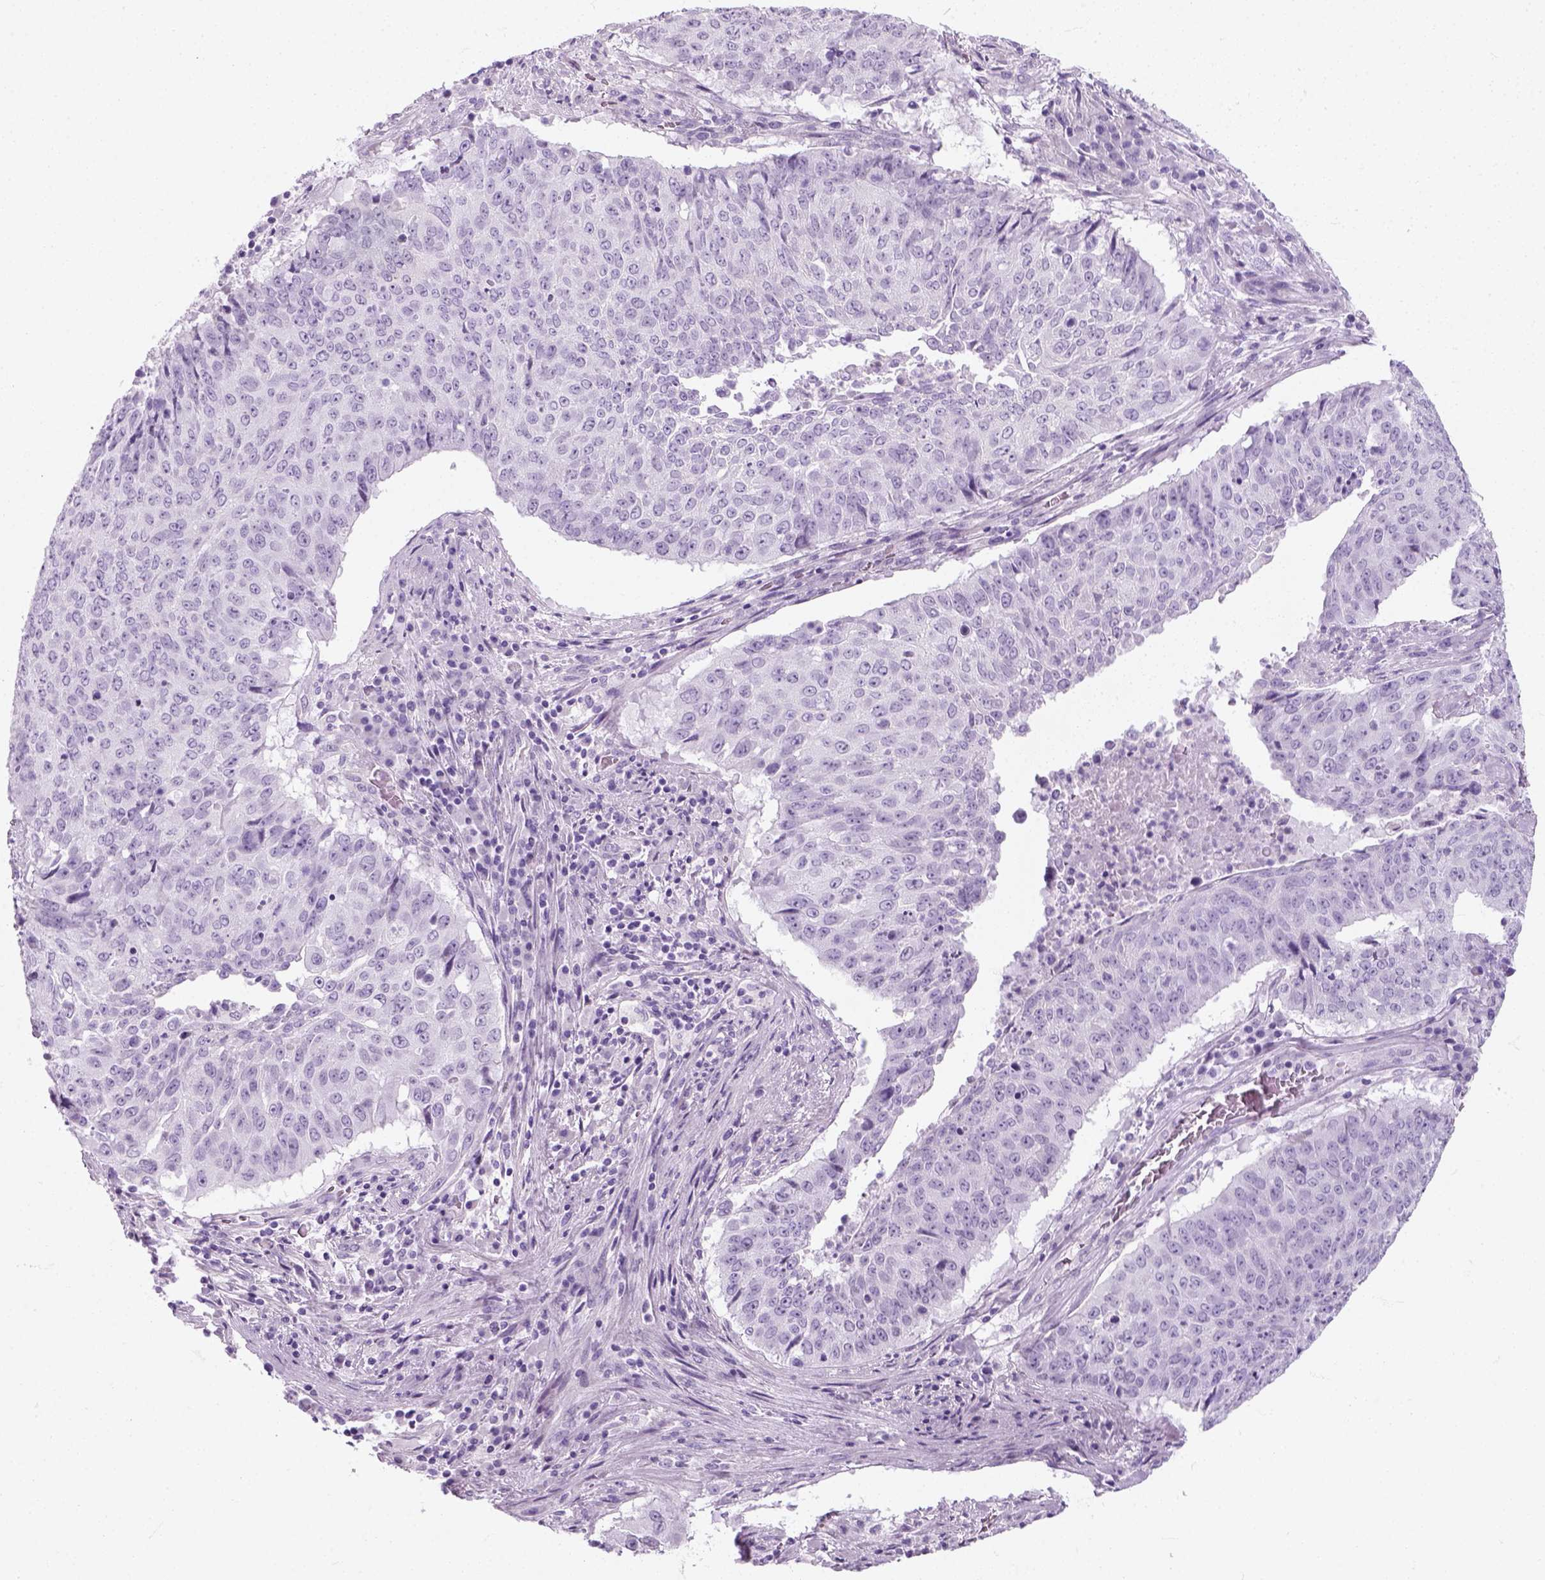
{"staining": {"intensity": "negative", "quantity": "none", "location": "none"}, "tissue": "lung cancer", "cell_type": "Tumor cells", "image_type": "cancer", "snomed": [{"axis": "morphology", "description": "Normal tissue, NOS"}, {"axis": "morphology", "description": "Squamous cell carcinoma, NOS"}, {"axis": "topography", "description": "Bronchus"}, {"axis": "topography", "description": "Lung"}], "caption": "Immunohistochemical staining of human lung squamous cell carcinoma reveals no significant staining in tumor cells. Brightfield microscopy of immunohistochemistry (IHC) stained with DAB (3,3'-diaminobenzidine) (brown) and hematoxylin (blue), captured at high magnification.", "gene": "SLC12A5", "patient": {"sex": "male", "age": 64}}